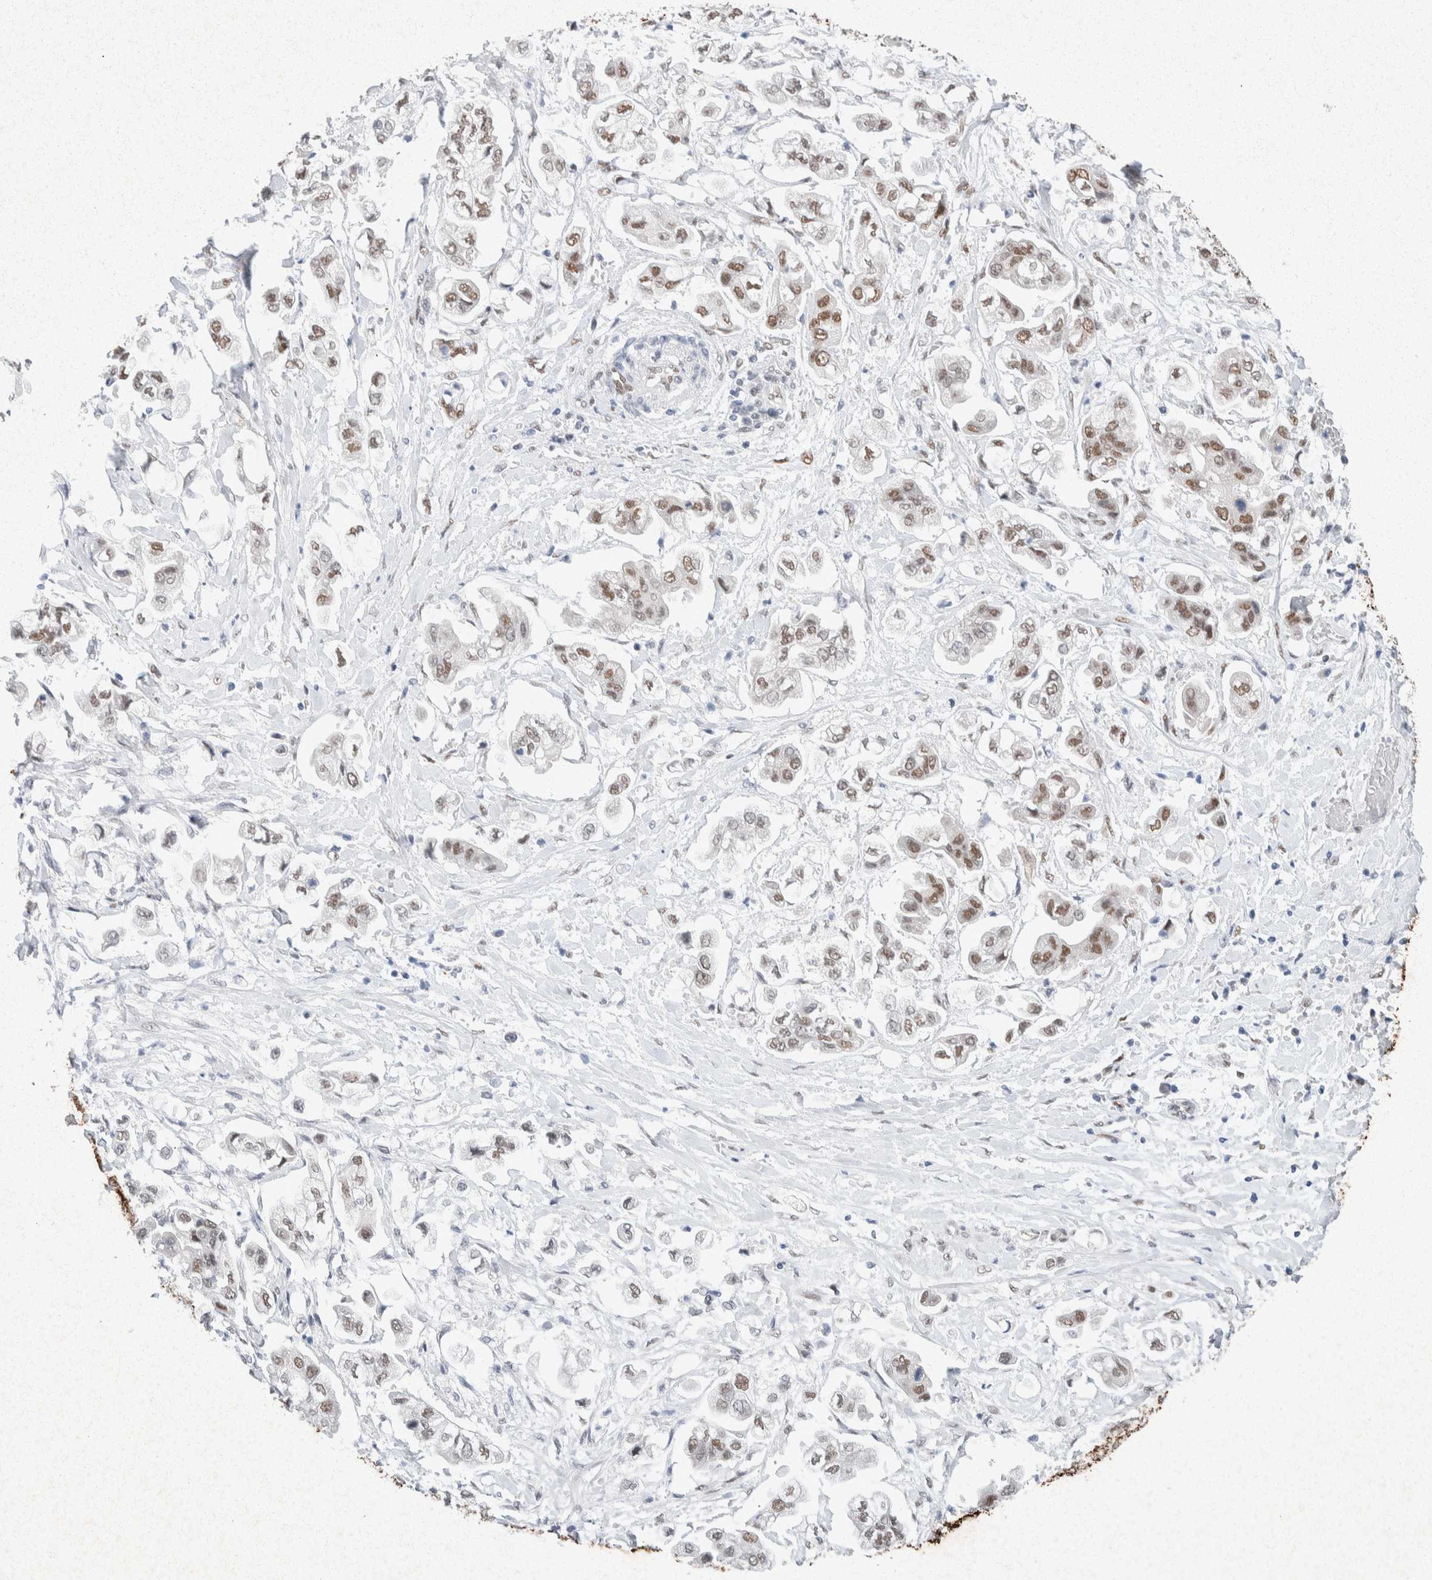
{"staining": {"intensity": "moderate", "quantity": ">75%", "location": "nuclear"}, "tissue": "stomach cancer", "cell_type": "Tumor cells", "image_type": "cancer", "snomed": [{"axis": "morphology", "description": "Adenocarcinoma, NOS"}, {"axis": "topography", "description": "Stomach"}], "caption": "High-magnification brightfield microscopy of stomach cancer stained with DAB (brown) and counterstained with hematoxylin (blue). tumor cells exhibit moderate nuclear expression is present in approximately>75% of cells.", "gene": "PRMT1", "patient": {"sex": "male", "age": 62}}